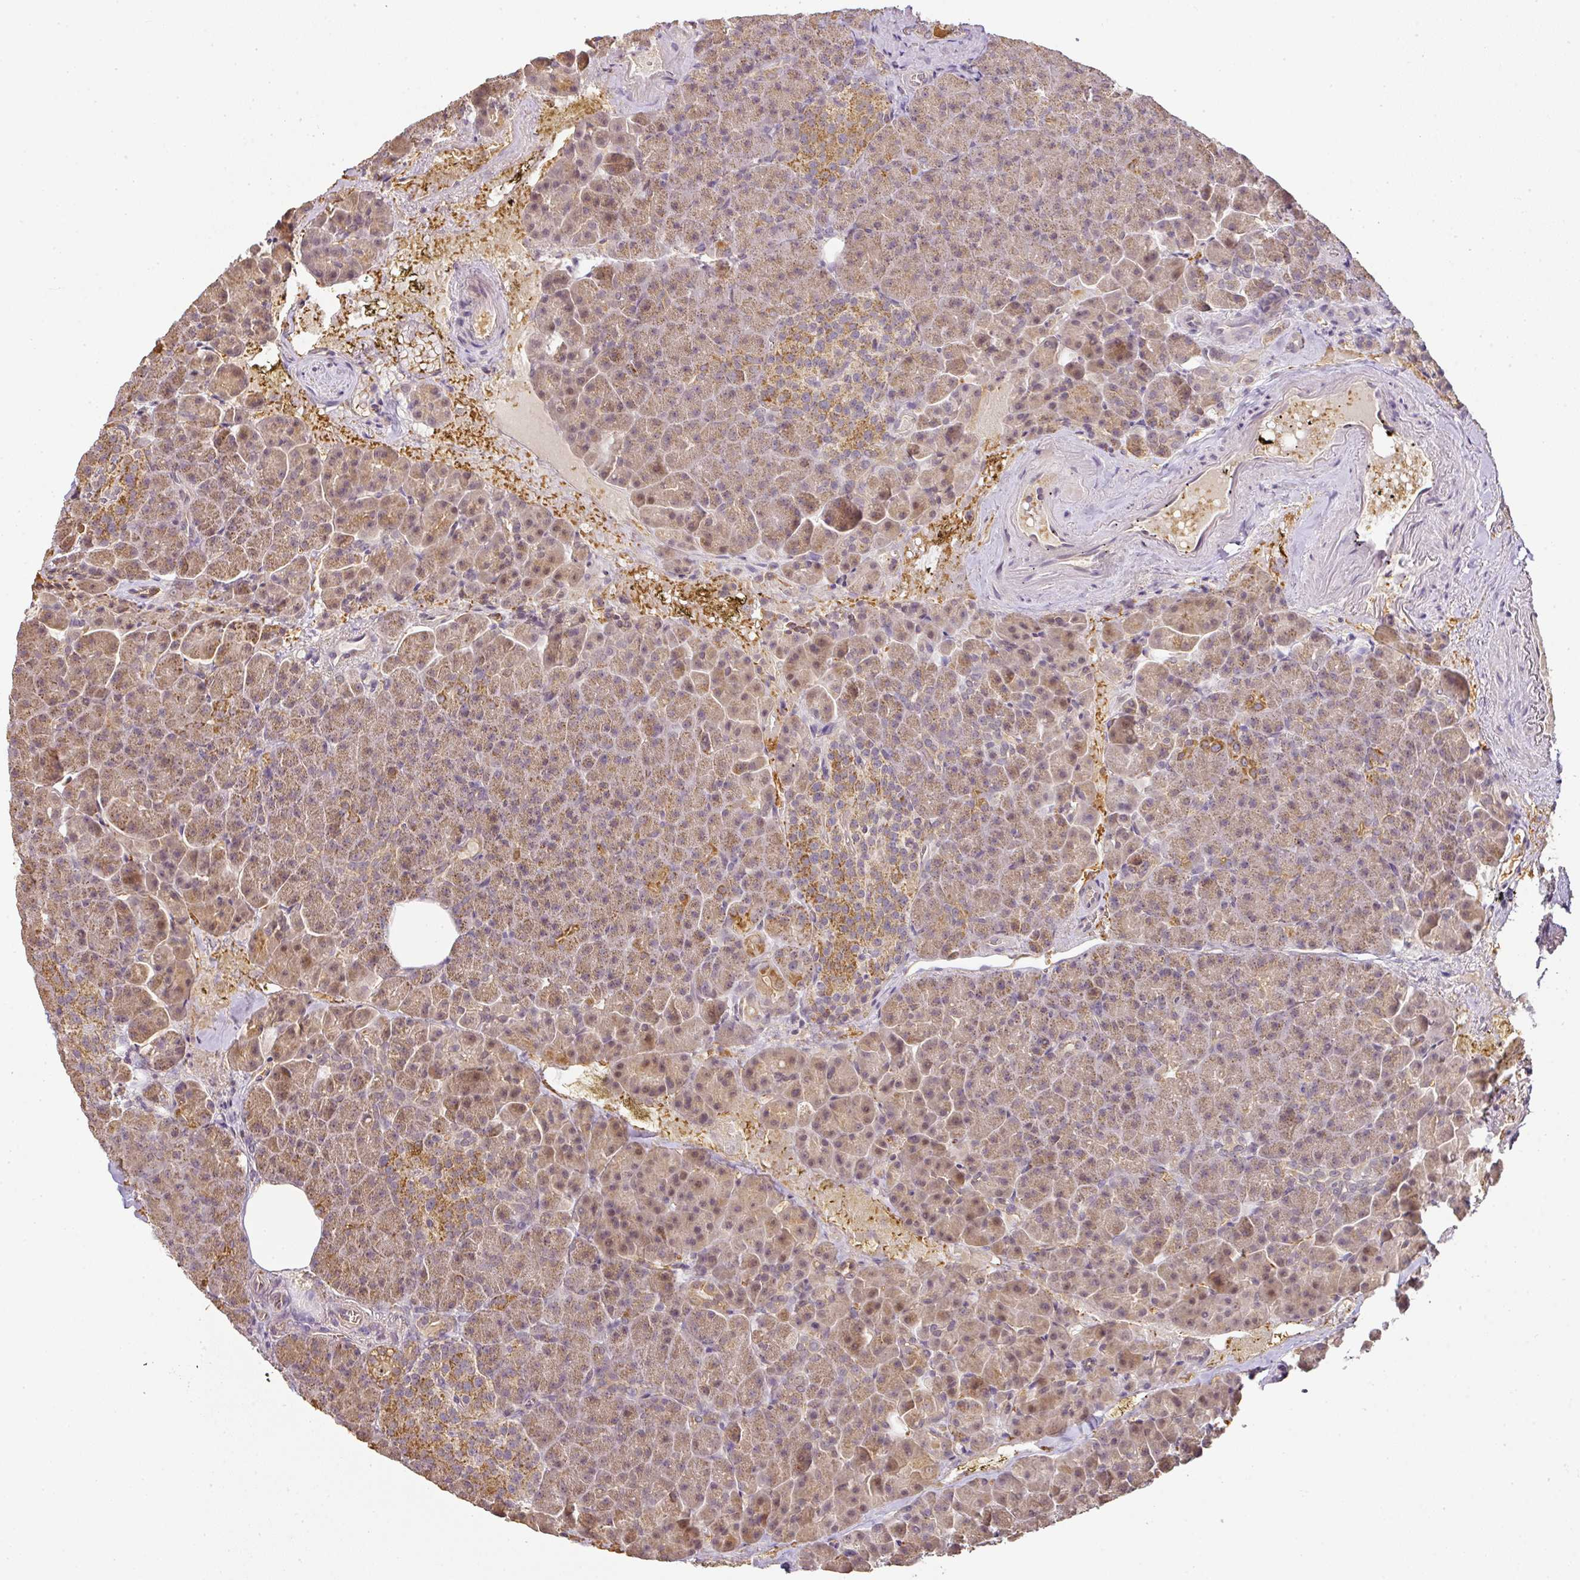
{"staining": {"intensity": "moderate", "quantity": ">75%", "location": "cytoplasmic/membranous"}, "tissue": "pancreas", "cell_type": "Exocrine glandular cells", "image_type": "normal", "snomed": [{"axis": "morphology", "description": "Normal tissue, NOS"}, {"axis": "topography", "description": "Pancreas"}], "caption": "Protein staining of benign pancreas shows moderate cytoplasmic/membranous expression in approximately >75% of exocrine glandular cells. Using DAB (3,3'-diaminobenzidine) (brown) and hematoxylin (blue) stains, captured at high magnification using brightfield microscopy.", "gene": "MYOM2", "patient": {"sex": "female", "age": 74}}